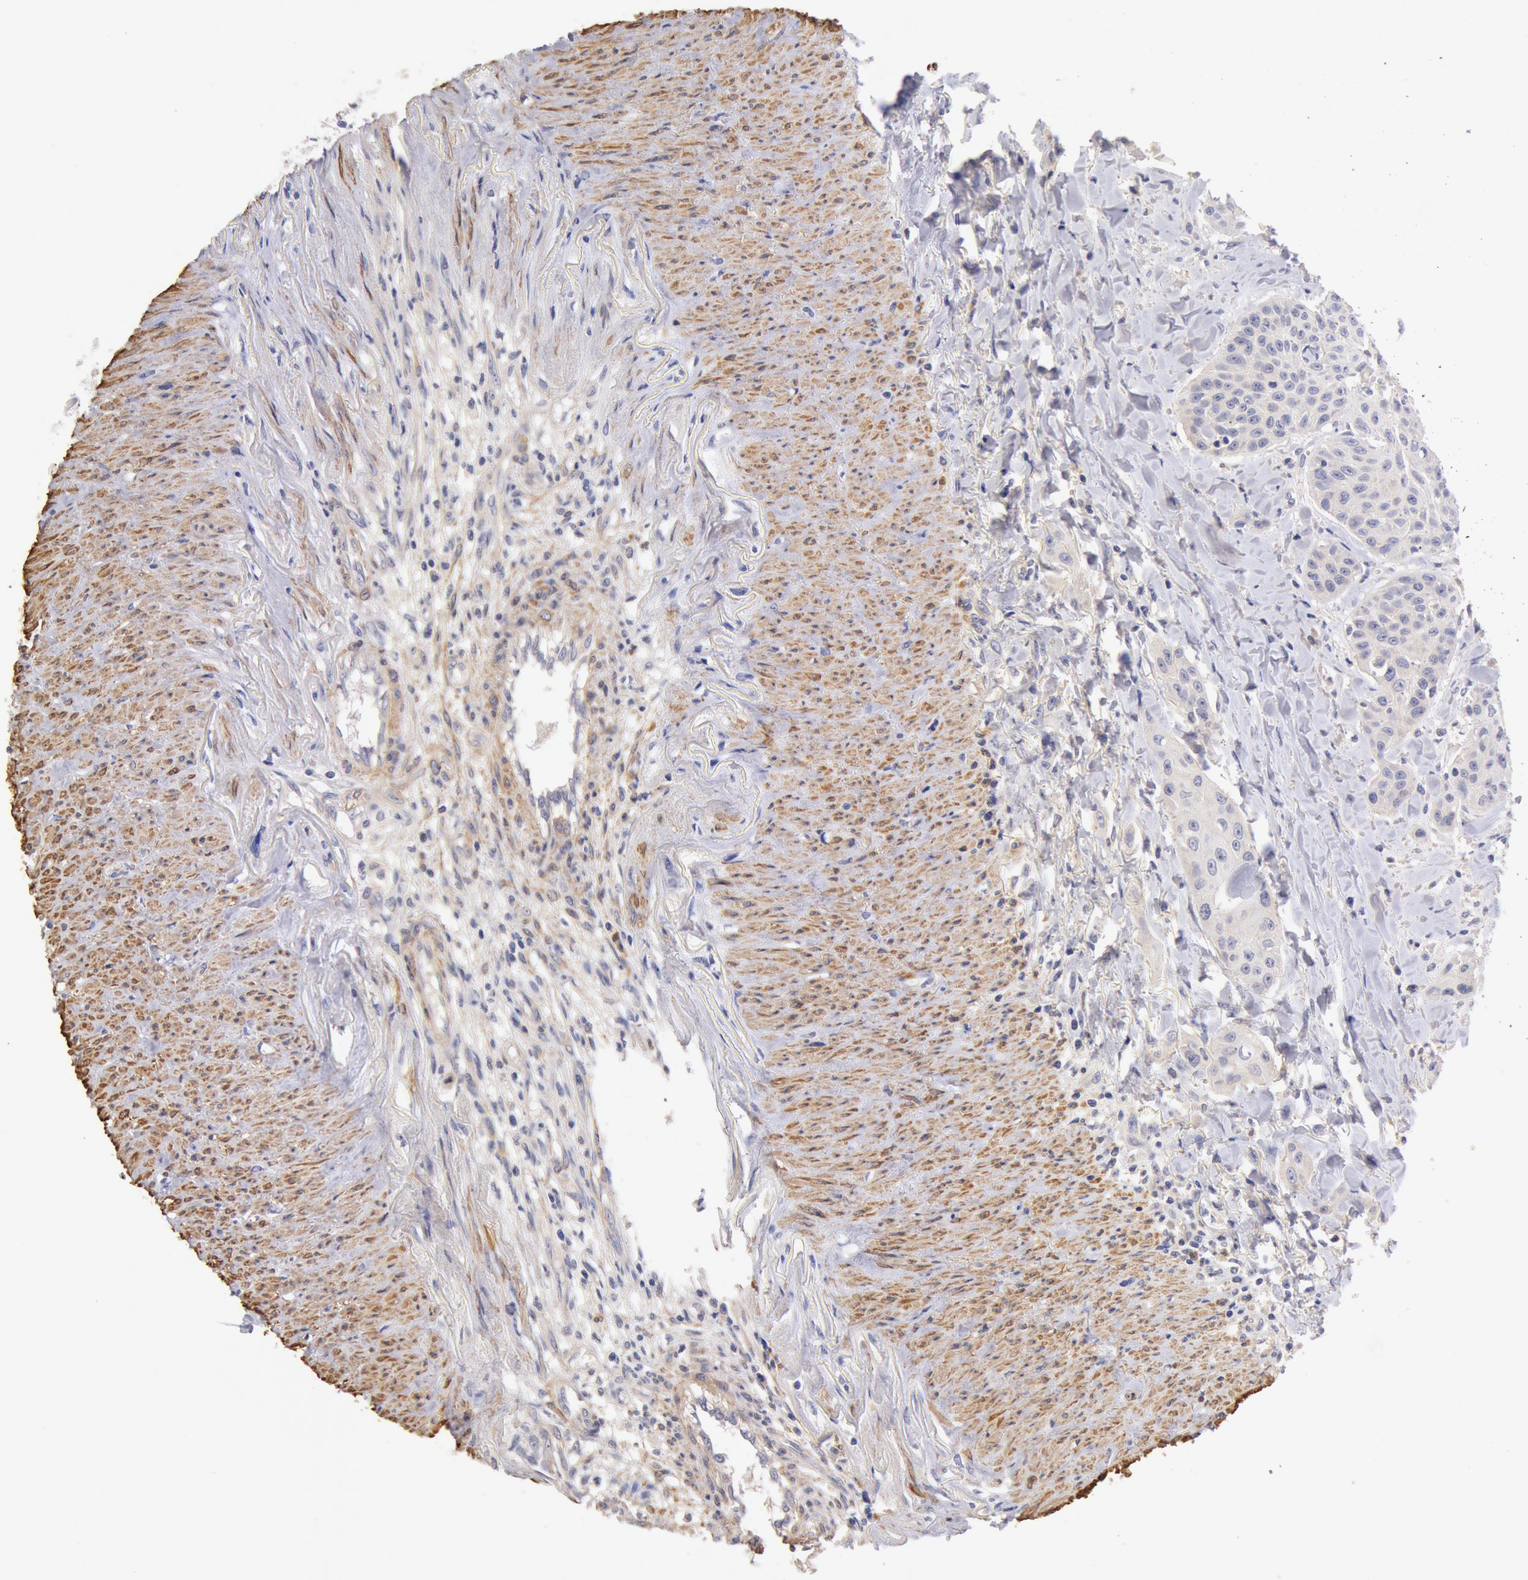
{"staining": {"intensity": "negative", "quantity": "none", "location": "none"}, "tissue": "head and neck cancer", "cell_type": "Tumor cells", "image_type": "cancer", "snomed": [{"axis": "morphology", "description": "Squamous cell carcinoma, NOS"}, {"axis": "morphology", "description": "Squamous cell carcinoma, metastatic, NOS"}, {"axis": "topography", "description": "Lymph node"}, {"axis": "topography", "description": "Salivary gland"}, {"axis": "topography", "description": "Head-Neck"}], "caption": "An image of human squamous cell carcinoma (head and neck) is negative for staining in tumor cells.", "gene": "TMED8", "patient": {"sex": "female", "age": 74}}